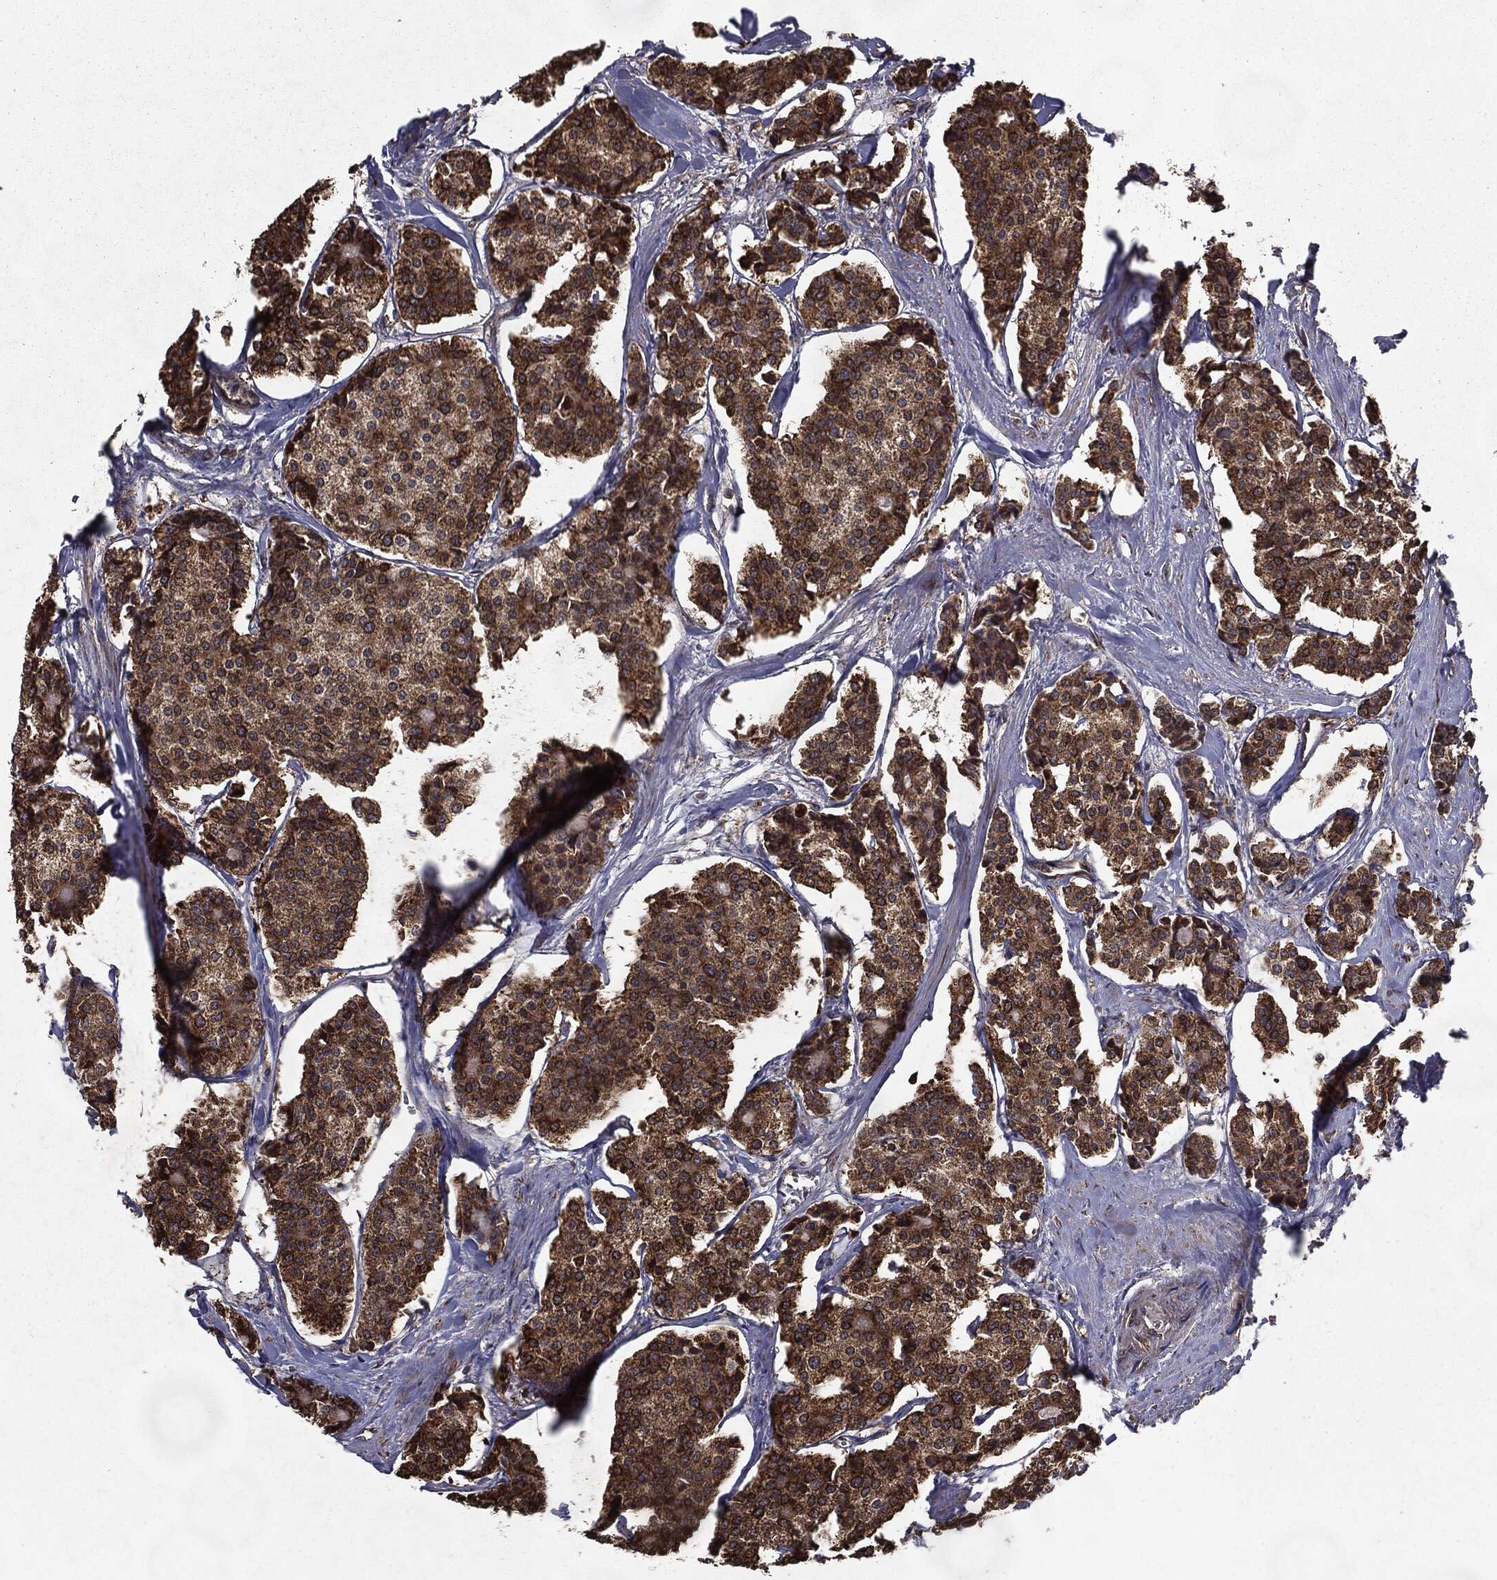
{"staining": {"intensity": "strong", "quantity": ">75%", "location": "cytoplasmic/membranous"}, "tissue": "carcinoid", "cell_type": "Tumor cells", "image_type": "cancer", "snomed": [{"axis": "morphology", "description": "Carcinoid, malignant, NOS"}, {"axis": "topography", "description": "Small intestine"}], "caption": "This histopathology image exhibits immunohistochemistry staining of human malignant carcinoid, with high strong cytoplasmic/membranous positivity in approximately >75% of tumor cells.", "gene": "HDAC5", "patient": {"sex": "female", "age": 65}}